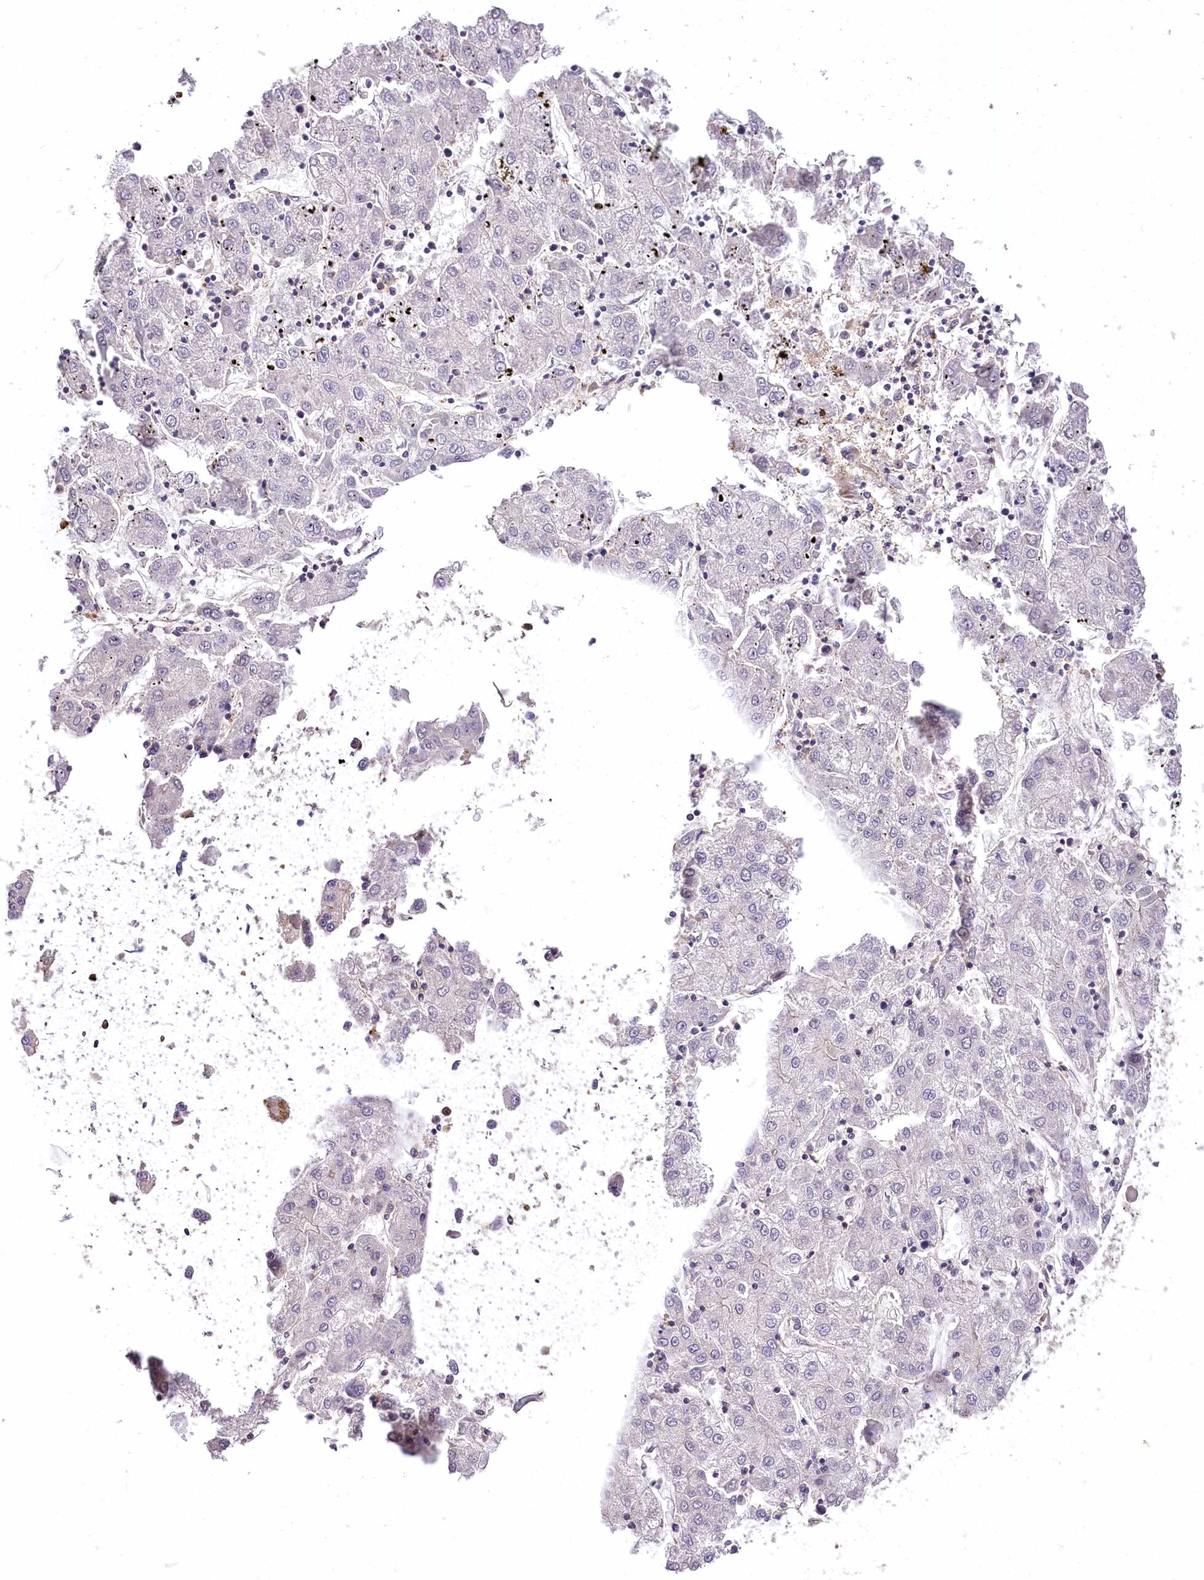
{"staining": {"intensity": "negative", "quantity": "none", "location": "none"}, "tissue": "liver cancer", "cell_type": "Tumor cells", "image_type": "cancer", "snomed": [{"axis": "morphology", "description": "Carcinoma, Hepatocellular, NOS"}, {"axis": "topography", "description": "Liver"}], "caption": "Hepatocellular carcinoma (liver) stained for a protein using IHC displays no positivity tumor cells.", "gene": "DPP3", "patient": {"sex": "male", "age": 72}}